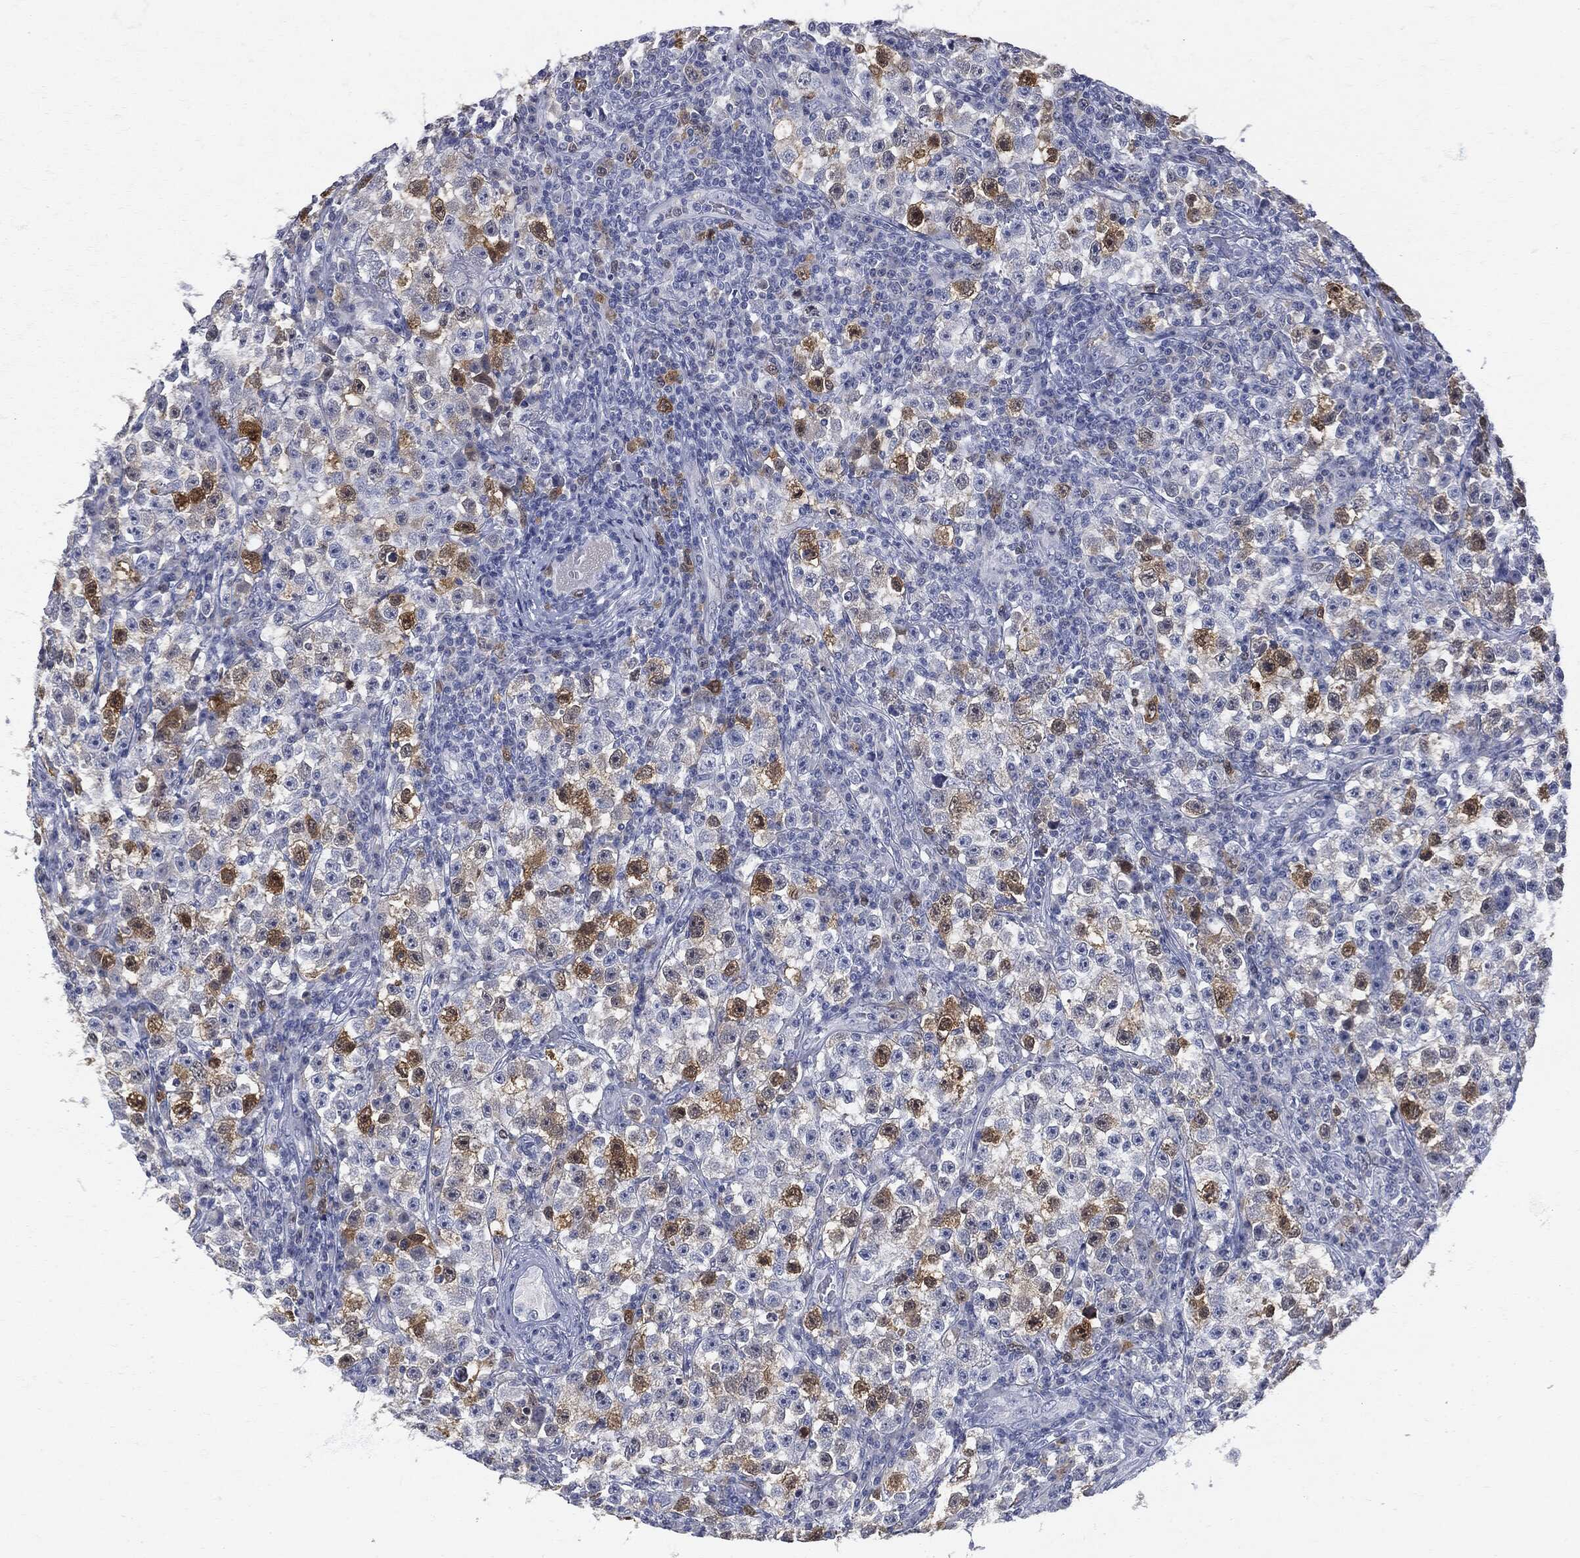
{"staining": {"intensity": "strong", "quantity": "<25%", "location": "cytoplasmic/membranous"}, "tissue": "testis cancer", "cell_type": "Tumor cells", "image_type": "cancer", "snomed": [{"axis": "morphology", "description": "Seminoma, NOS"}, {"axis": "topography", "description": "Testis"}], "caption": "A histopathology image showing strong cytoplasmic/membranous staining in about <25% of tumor cells in testis cancer, as visualized by brown immunohistochemical staining.", "gene": "UBE2C", "patient": {"sex": "male", "age": 22}}